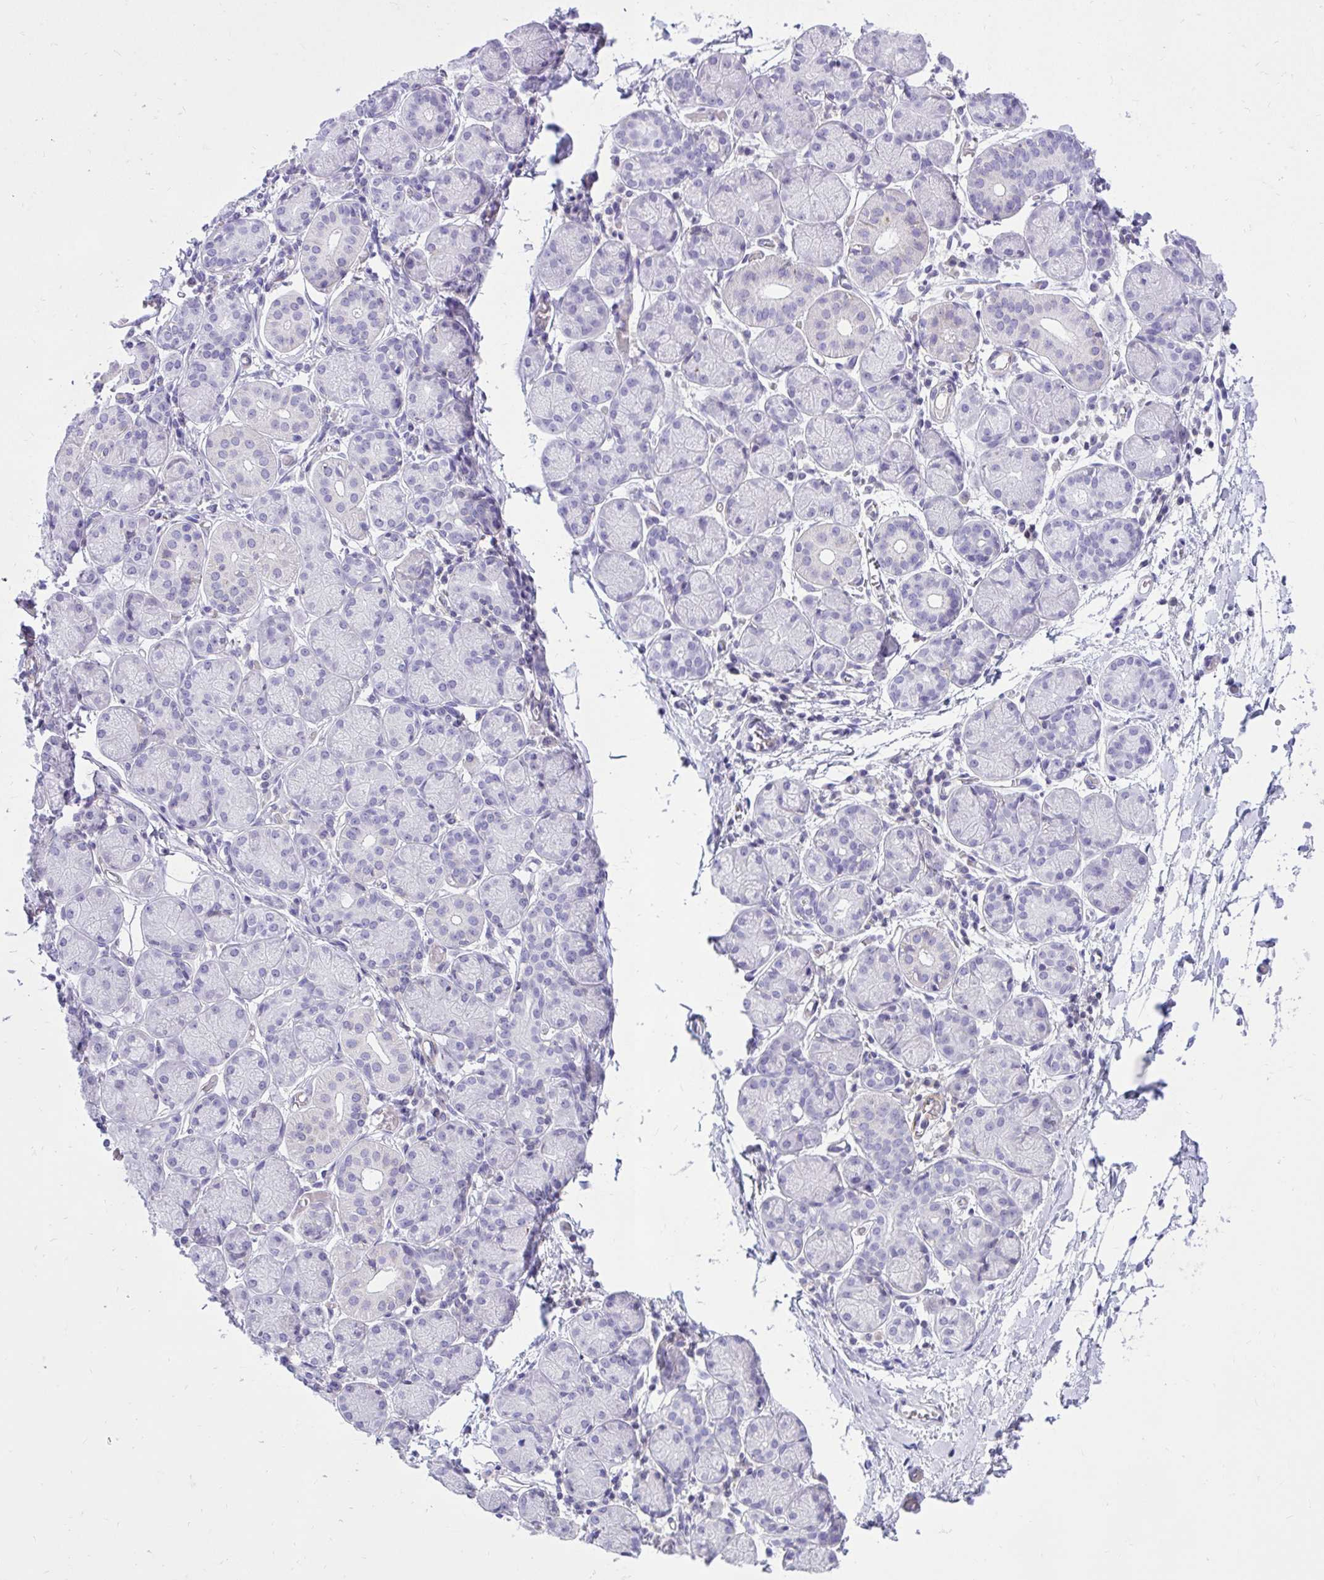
{"staining": {"intensity": "negative", "quantity": "none", "location": "none"}, "tissue": "salivary gland", "cell_type": "Glandular cells", "image_type": "normal", "snomed": [{"axis": "morphology", "description": "Normal tissue, NOS"}, {"axis": "topography", "description": "Salivary gland"}], "caption": "An immunohistochemistry (IHC) micrograph of unremarkable salivary gland is shown. There is no staining in glandular cells of salivary gland.", "gene": "GPRIN3", "patient": {"sex": "female", "age": 24}}